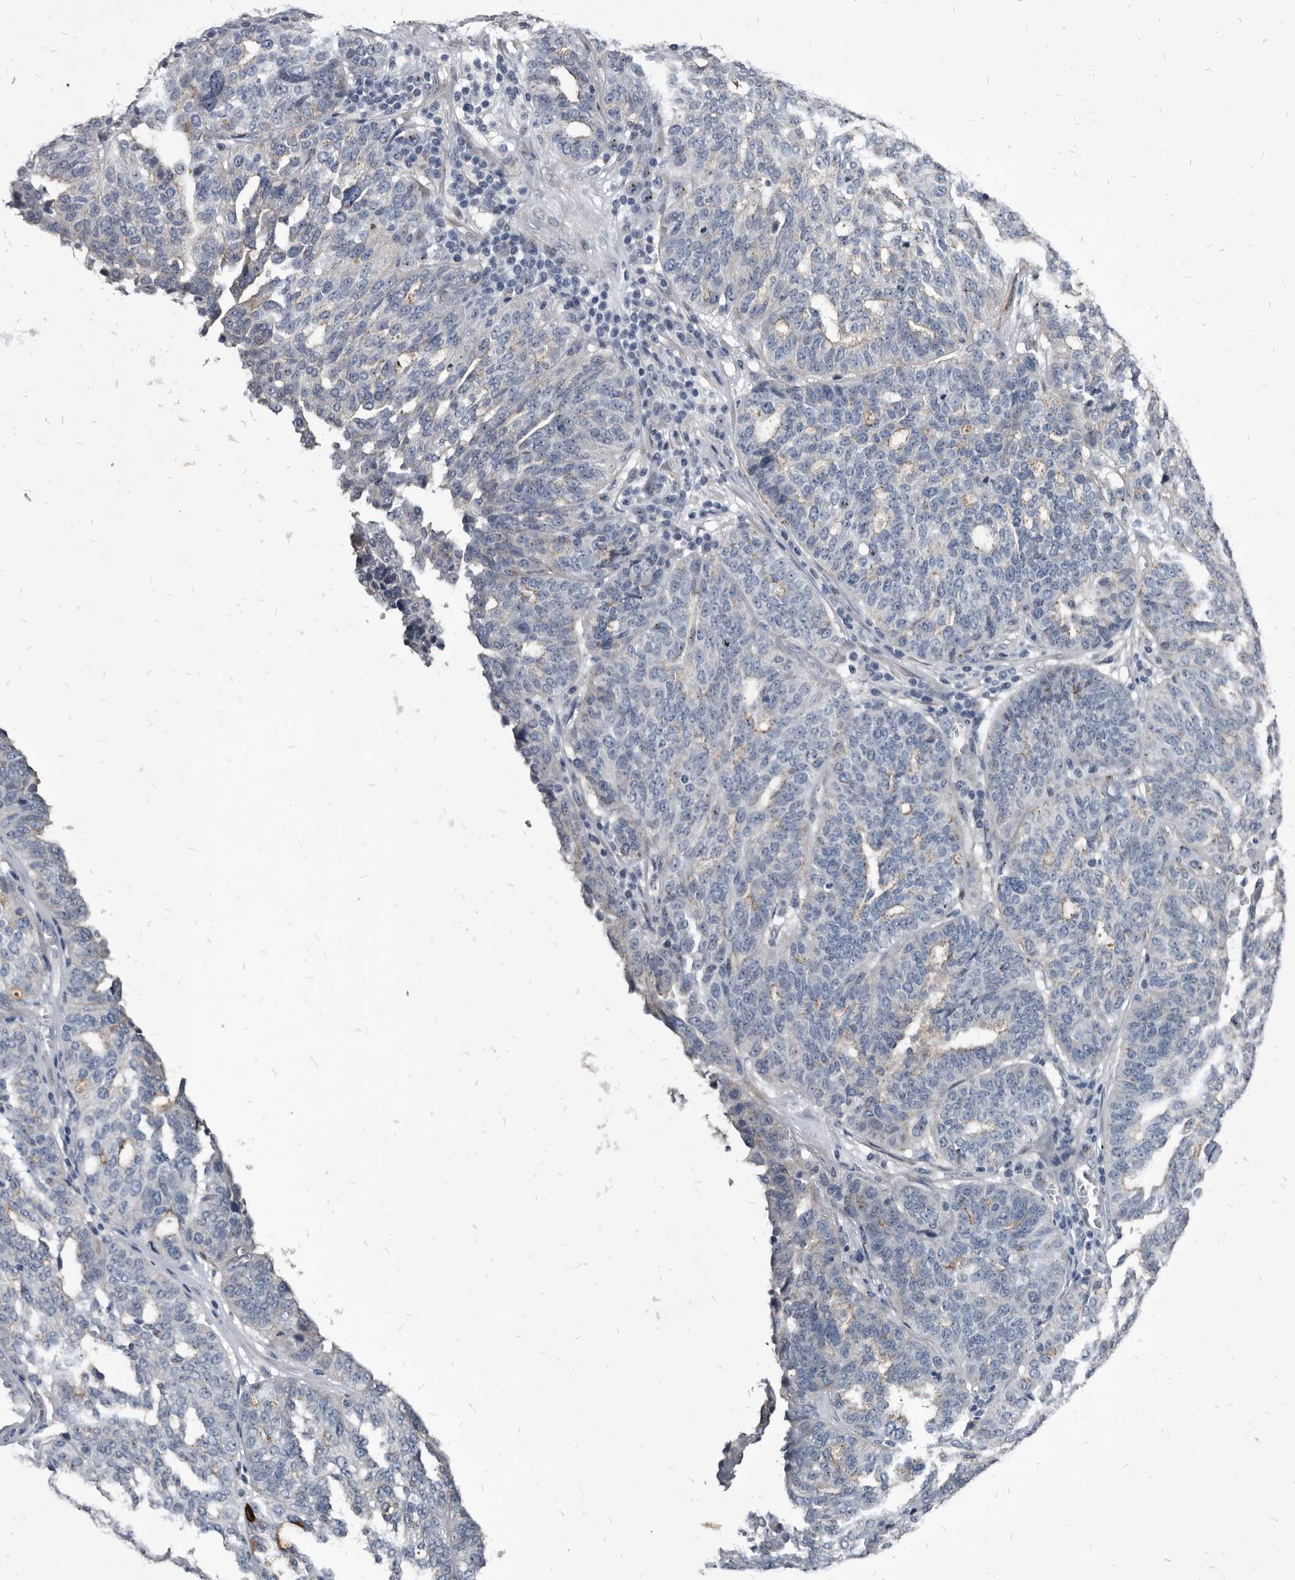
{"staining": {"intensity": "moderate", "quantity": "<25%", "location": "cytoplasmic/membranous"}, "tissue": "ovarian cancer", "cell_type": "Tumor cells", "image_type": "cancer", "snomed": [{"axis": "morphology", "description": "Cystadenocarcinoma, serous, NOS"}, {"axis": "topography", "description": "Ovary"}], "caption": "Ovarian cancer tissue displays moderate cytoplasmic/membranous expression in approximately <25% of tumor cells", "gene": "PRSS8", "patient": {"sex": "female", "age": 59}}